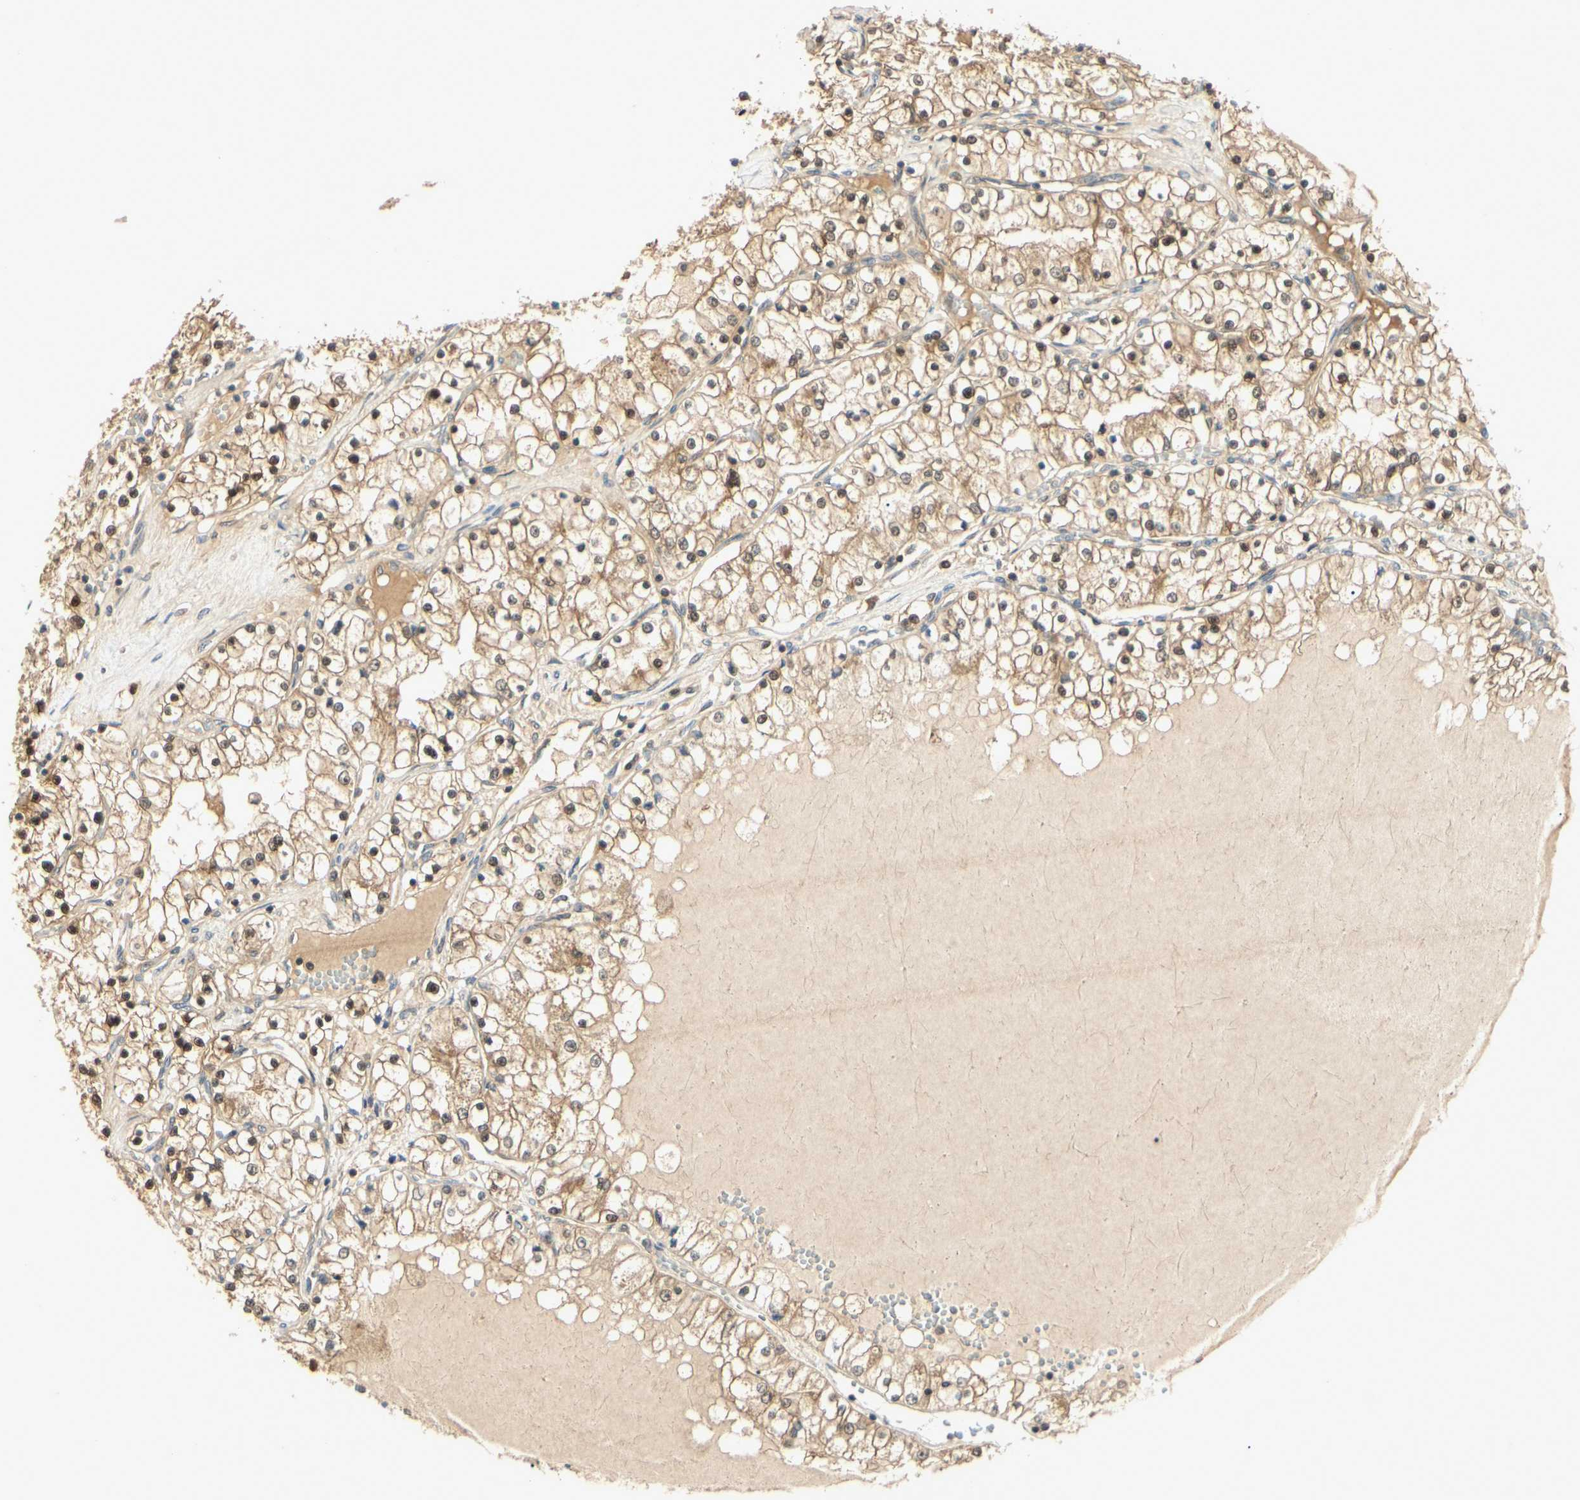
{"staining": {"intensity": "moderate", "quantity": ">75%", "location": "cytoplasmic/membranous,nuclear"}, "tissue": "renal cancer", "cell_type": "Tumor cells", "image_type": "cancer", "snomed": [{"axis": "morphology", "description": "Adenocarcinoma, NOS"}, {"axis": "topography", "description": "Kidney"}], "caption": "Protein positivity by IHC shows moderate cytoplasmic/membranous and nuclear positivity in about >75% of tumor cells in renal cancer (adenocarcinoma).", "gene": "UBE2Z", "patient": {"sex": "male", "age": 68}}